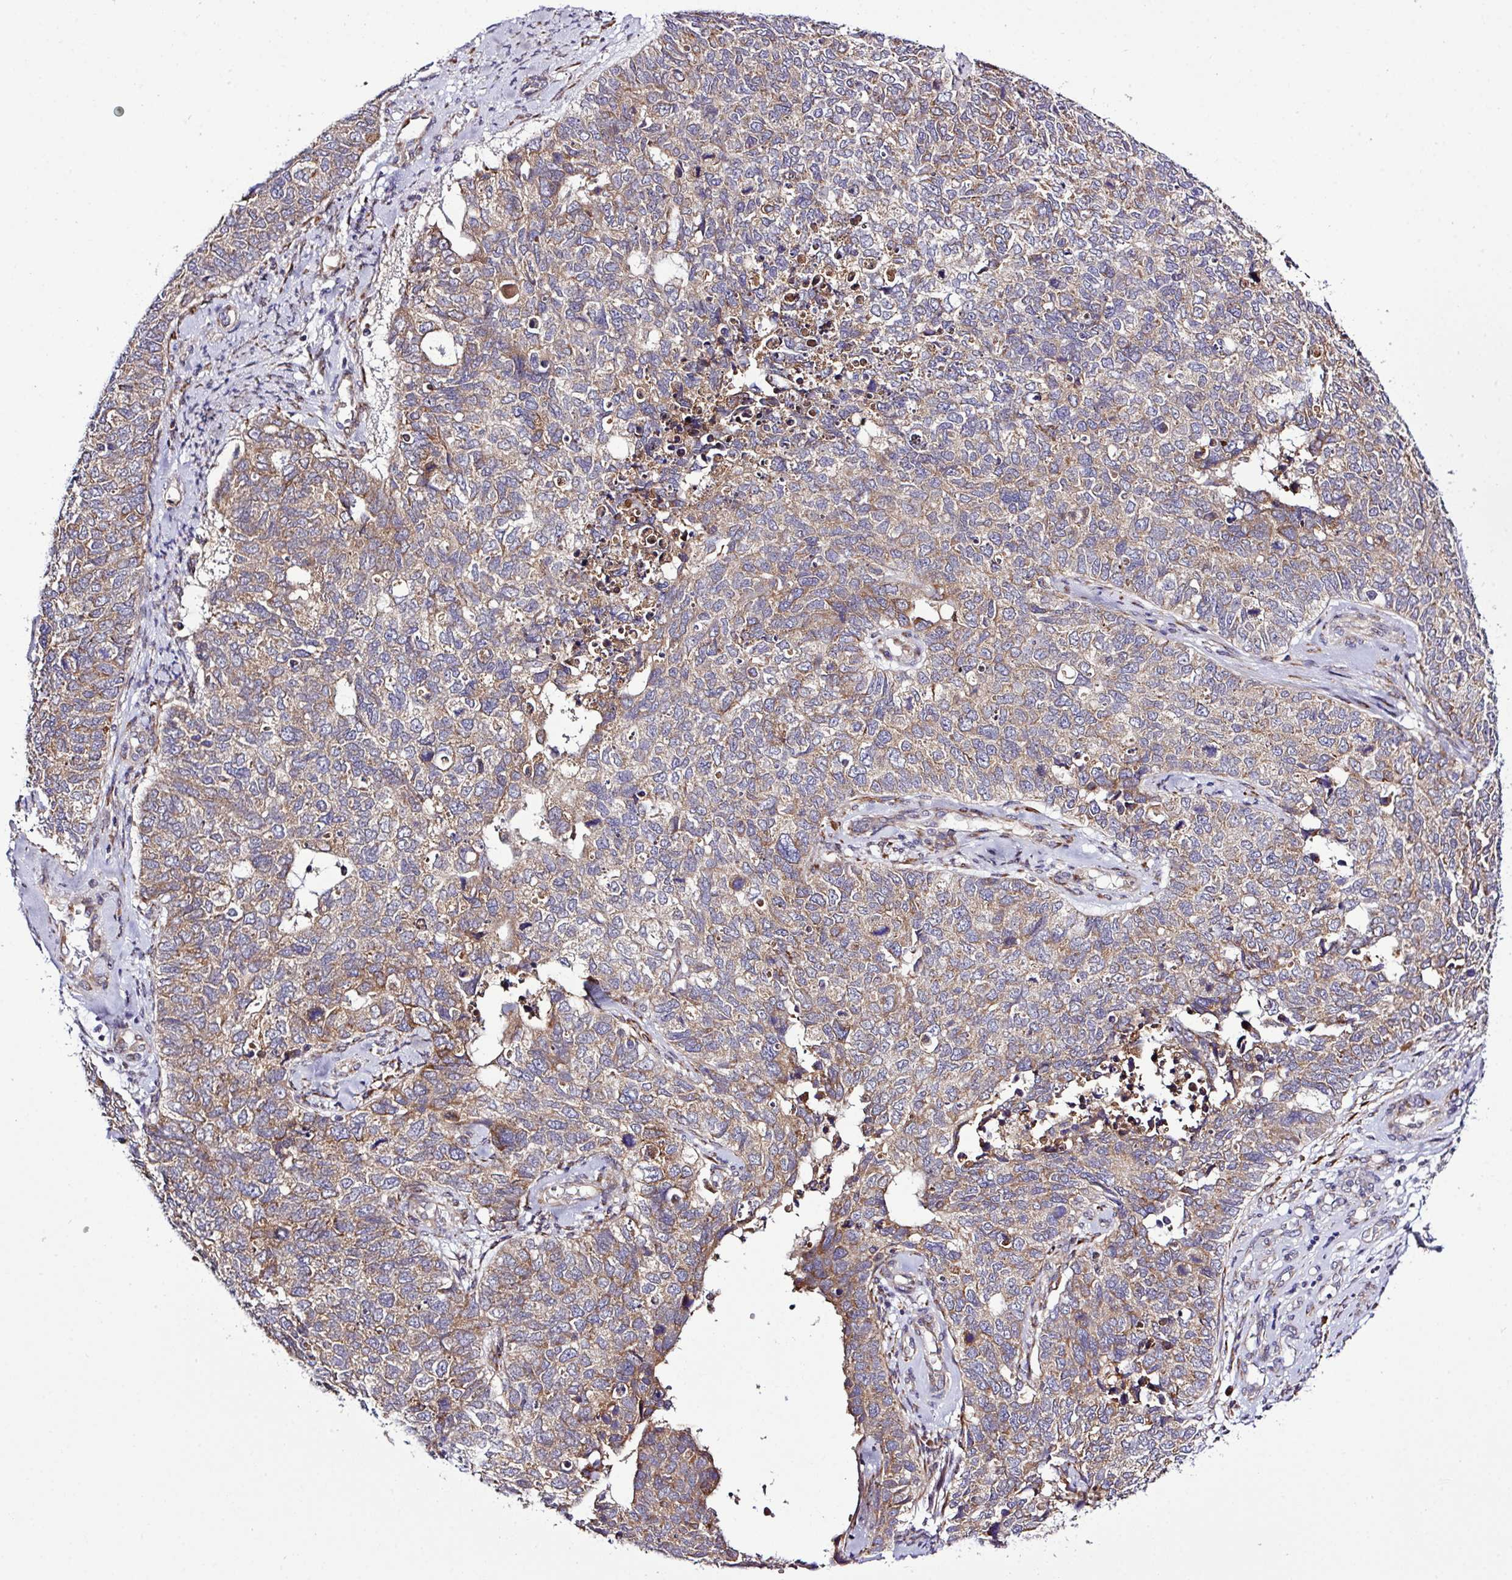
{"staining": {"intensity": "moderate", "quantity": "25%-75%", "location": "cytoplasmic/membranous"}, "tissue": "cervical cancer", "cell_type": "Tumor cells", "image_type": "cancer", "snomed": [{"axis": "morphology", "description": "Squamous cell carcinoma, NOS"}, {"axis": "topography", "description": "Cervix"}], "caption": "The immunohistochemical stain highlights moderate cytoplasmic/membranous positivity in tumor cells of squamous cell carcinoma (cervical) tissue.", "gene": "TM2D2", "patient": {"sex": "female", "age": 63}}